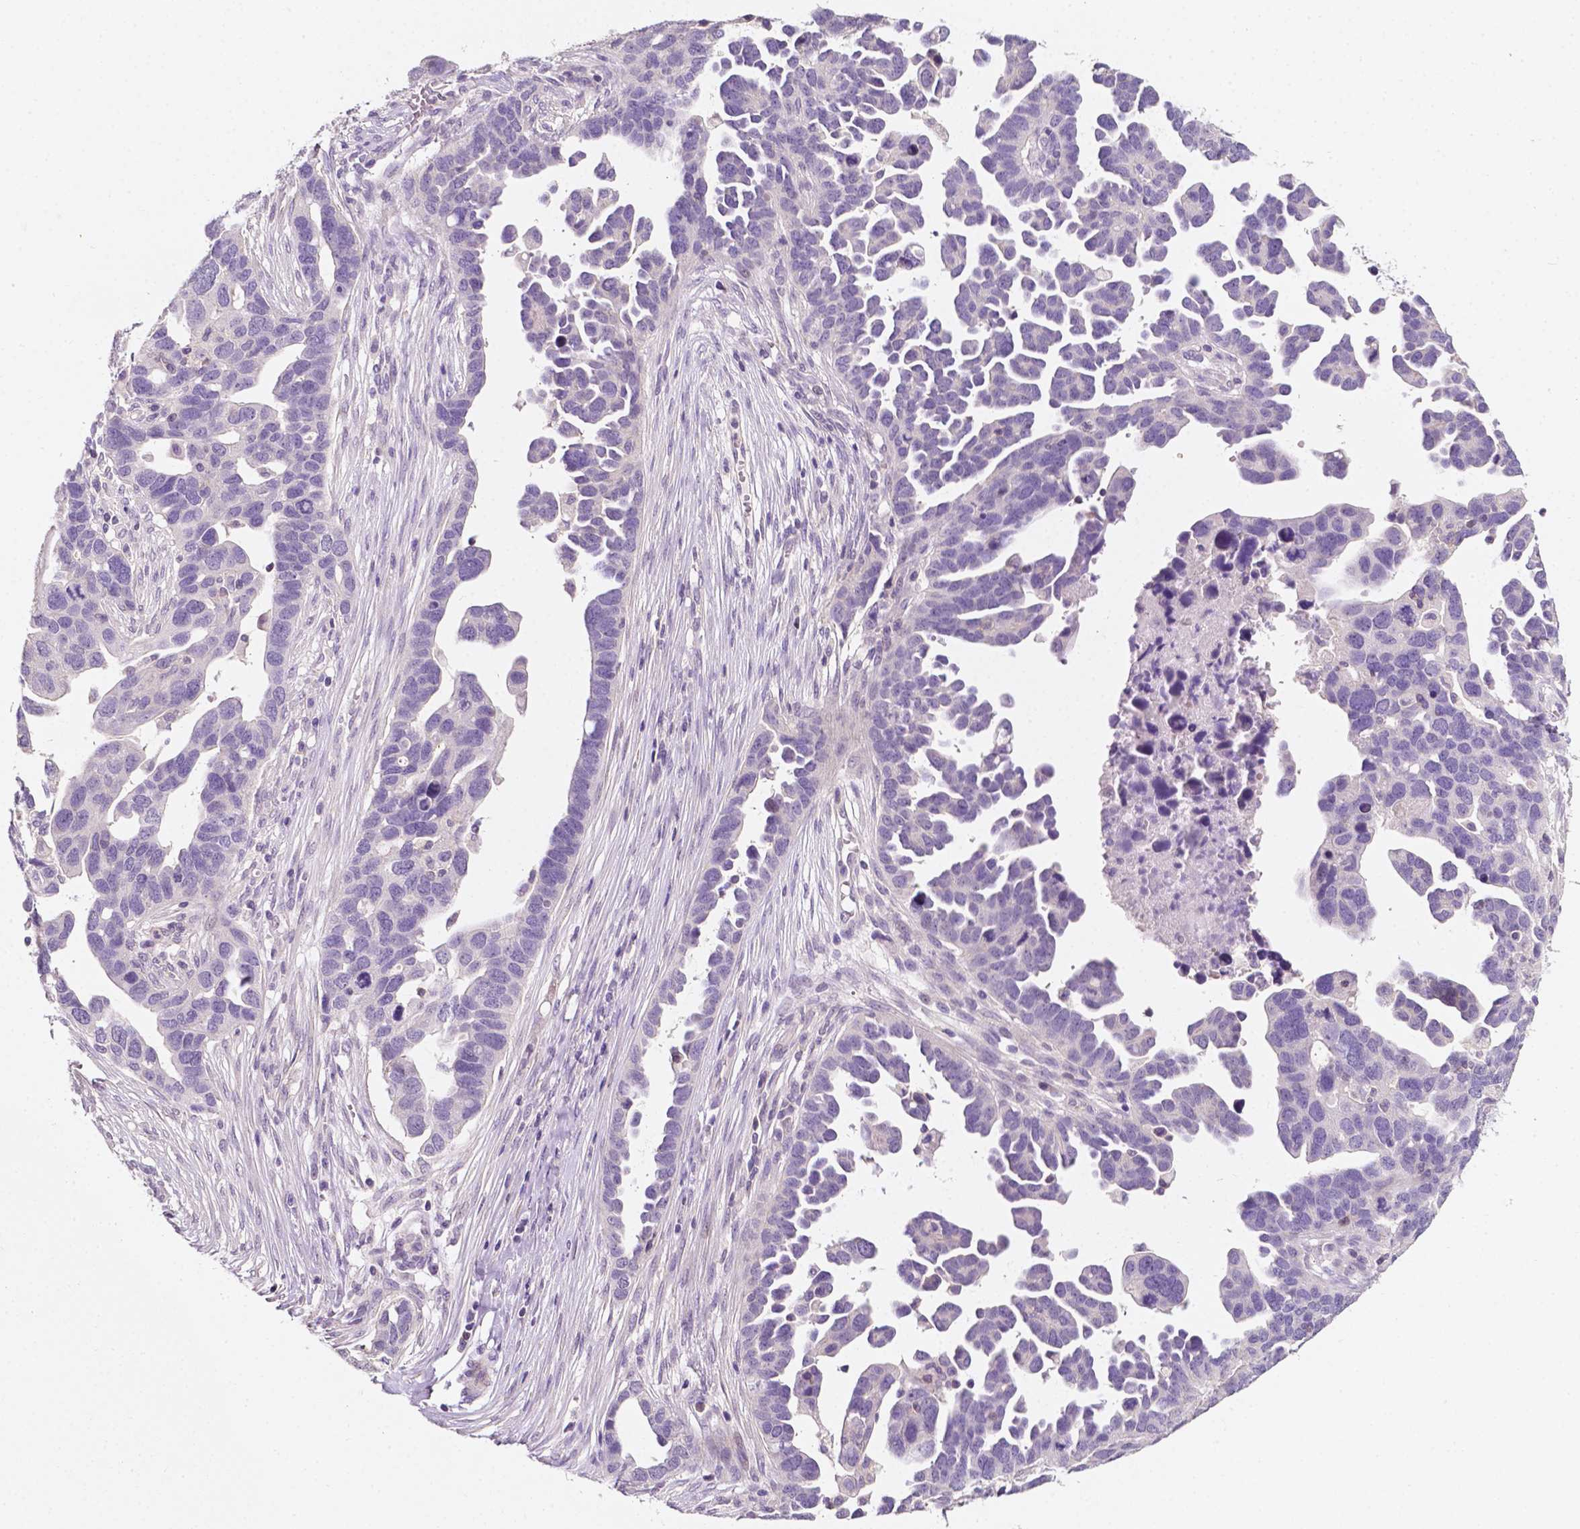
{"staining": {"intensity": "negative", "quantity": "none", "location": "none"}, "tissue": "ovarian cancer", "cell_type": "Tumor cells", "image_type": "cancer", "snomed": [{"axis": "morphology", "description": "Cystadenocarcinoma, serous, NOS"}, {"axis": "topography", "description": "Ovary"}], "caption": "An immunohistochemistry histopathology image of ovarian cancer (serous cystadenocarcinoma) is shown. There is no staining in tumor cells of ovarian cancer (serous cystadenocarcinoma).", "gene": "EGFR", "patient": {"sex": "female", "age": 54}}